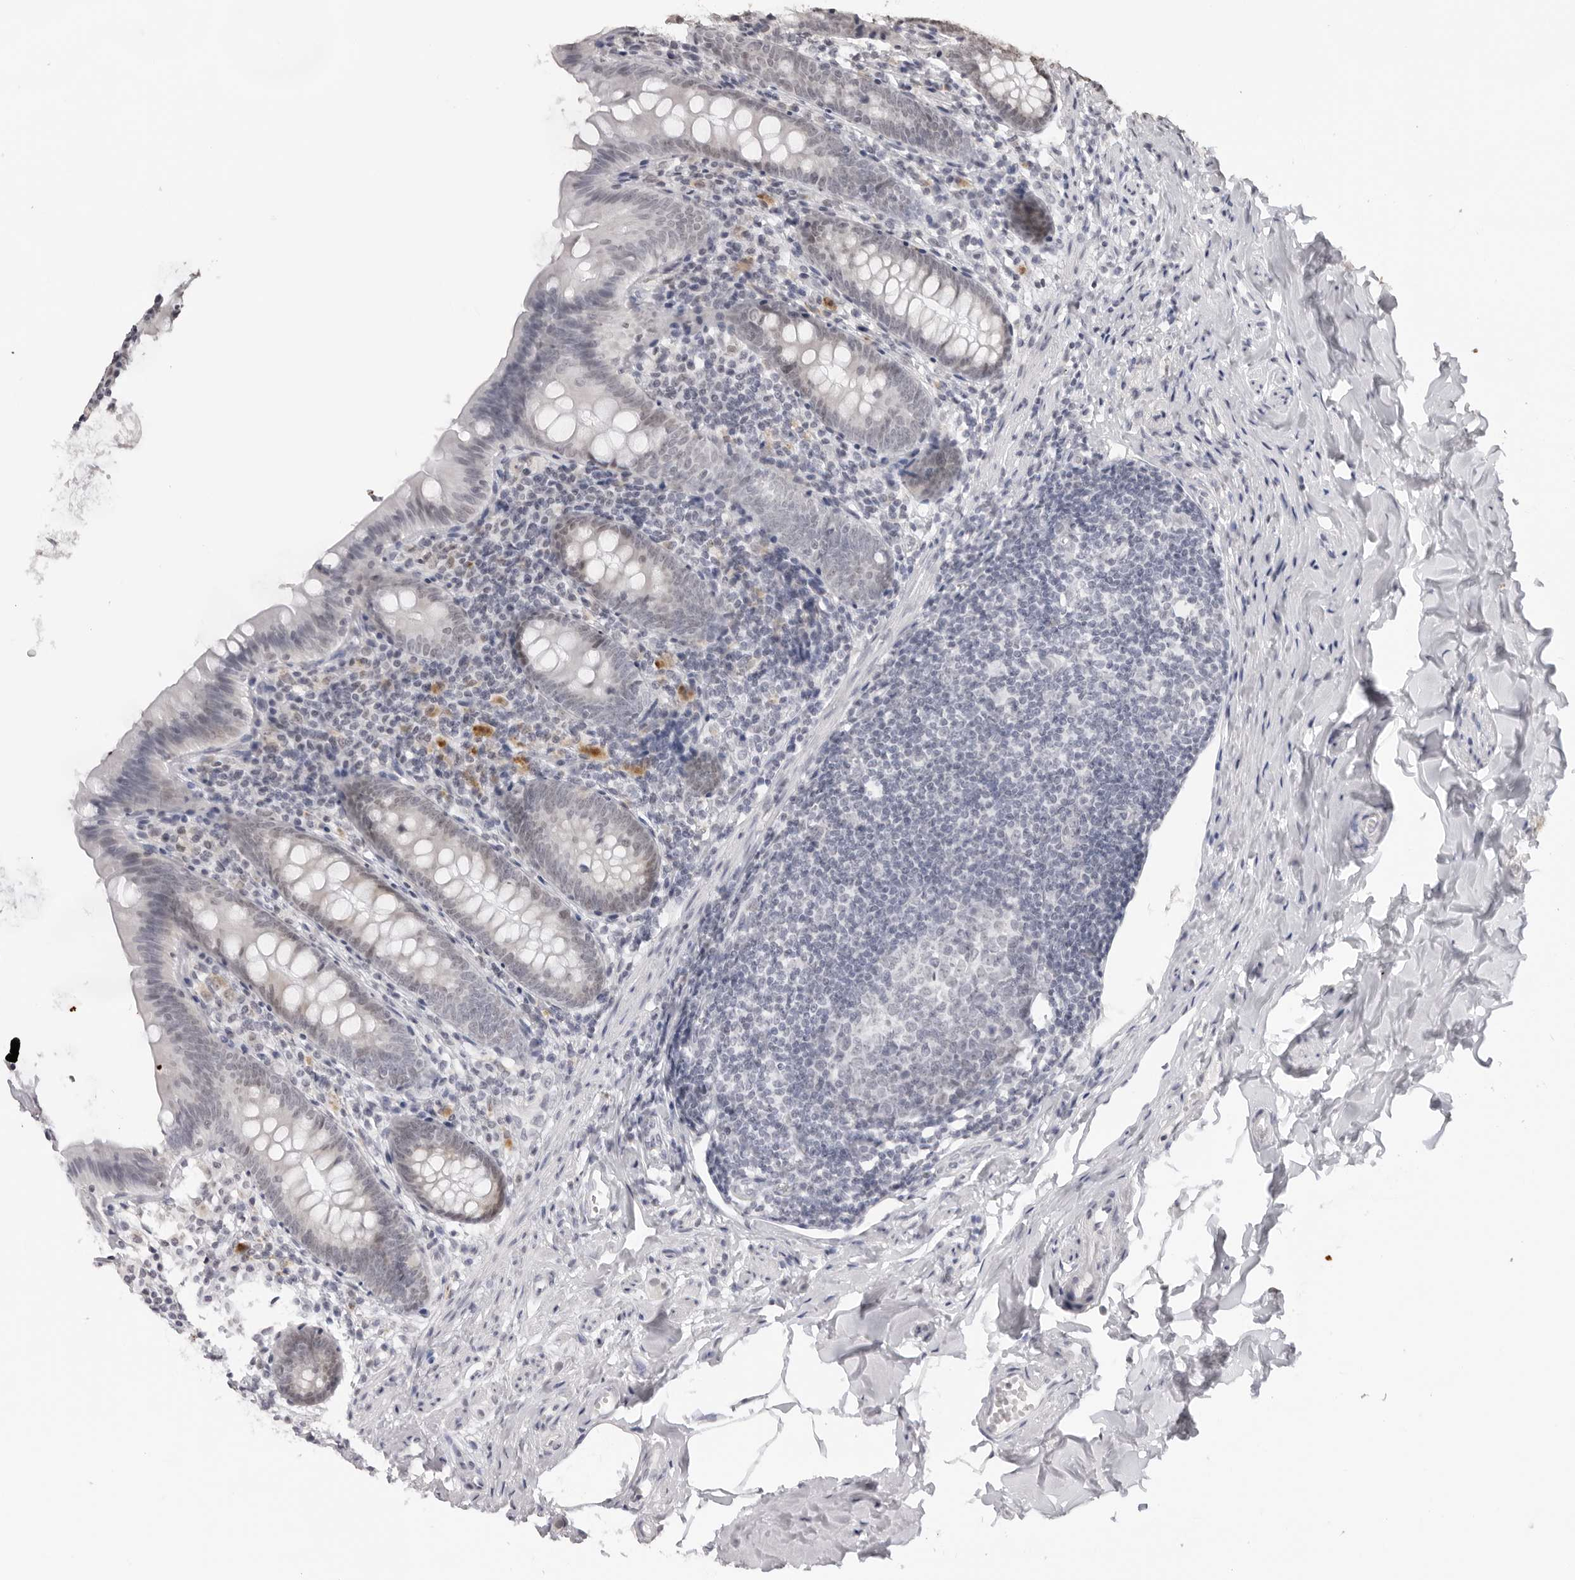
{"staining": {"intensity": "negative", "quantity": "none", "location": "none"}, "tissue": "appendix", "cell_type": "Glandular cells", "image_type": "normal", "snomed": [{"axis": "morphology", "description": "Normal tissue, NOS"}, {"axis": "topography", "description": "Appendix"}], "caption": "Appendix stained for a protein using immunohistochemistry (IHC) shows no expression glandular cells.", "gene": "KLK12", "patient": {"sex": "male", "age": 52}}